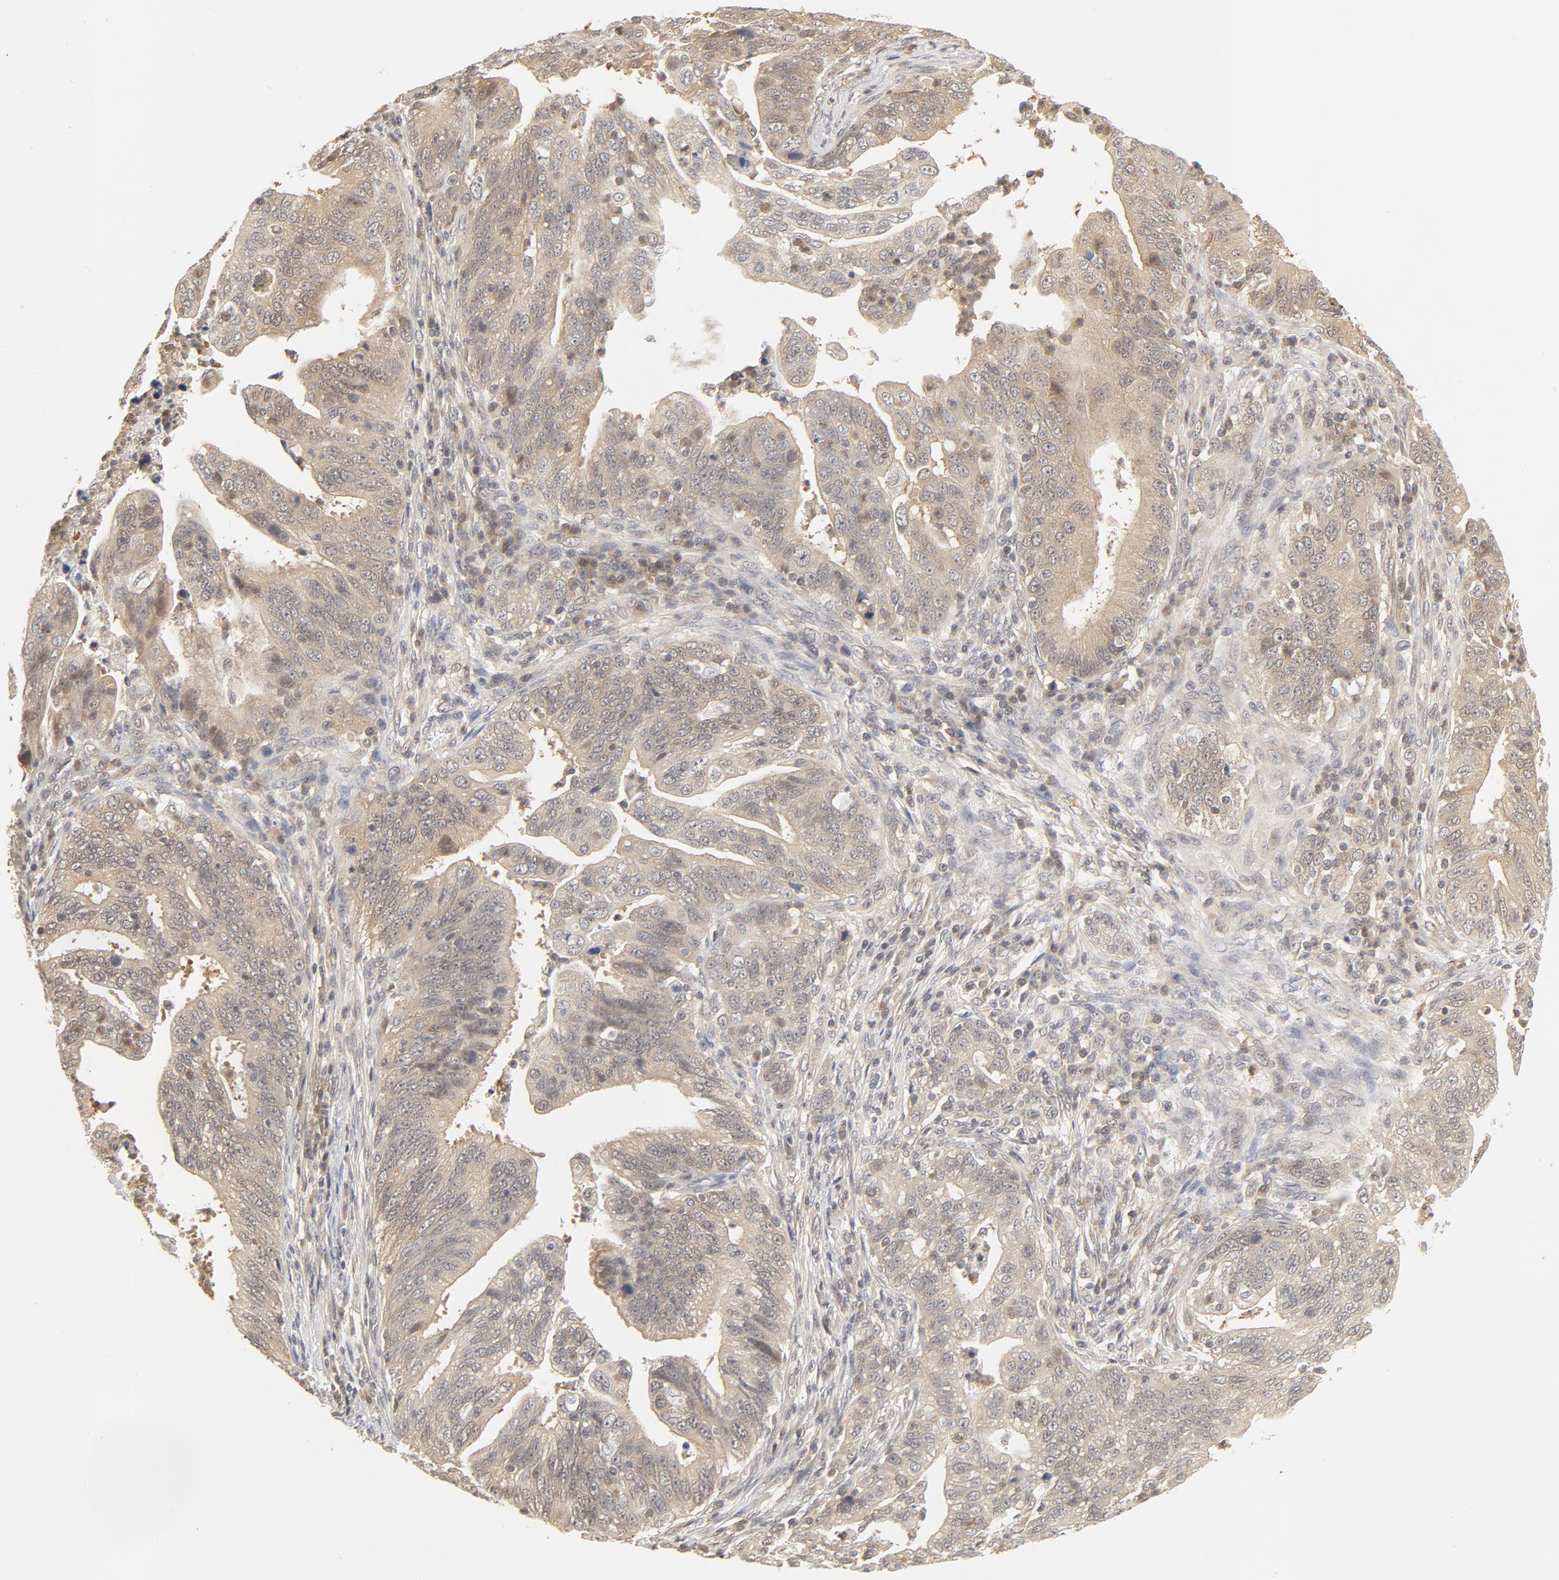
{"staining": {"intensity": "weak", "quantity": ">75%", "location": "cytoplasmic/membranous,nuclear"}, "tissue": "stomach cancer", "cell_type": "Tumor cells", "image_type": "cancer", "snomed": [{"axis": "morphology", "description": "Adenocarcinoma, NOS"}, {"axis": "topography", "description": "Stomach, upper"}], "caption": "IHC (DAB) staining of human stomach cancer reveals weak cytoplasmic/membranous and nuclear protein positivity in approximately >75% of tumor cells. (Brightfield microscopy of DAB IHC at high magnification).", "gene": "NEDD8", "patient": {"sex": "female", "age": 50}}